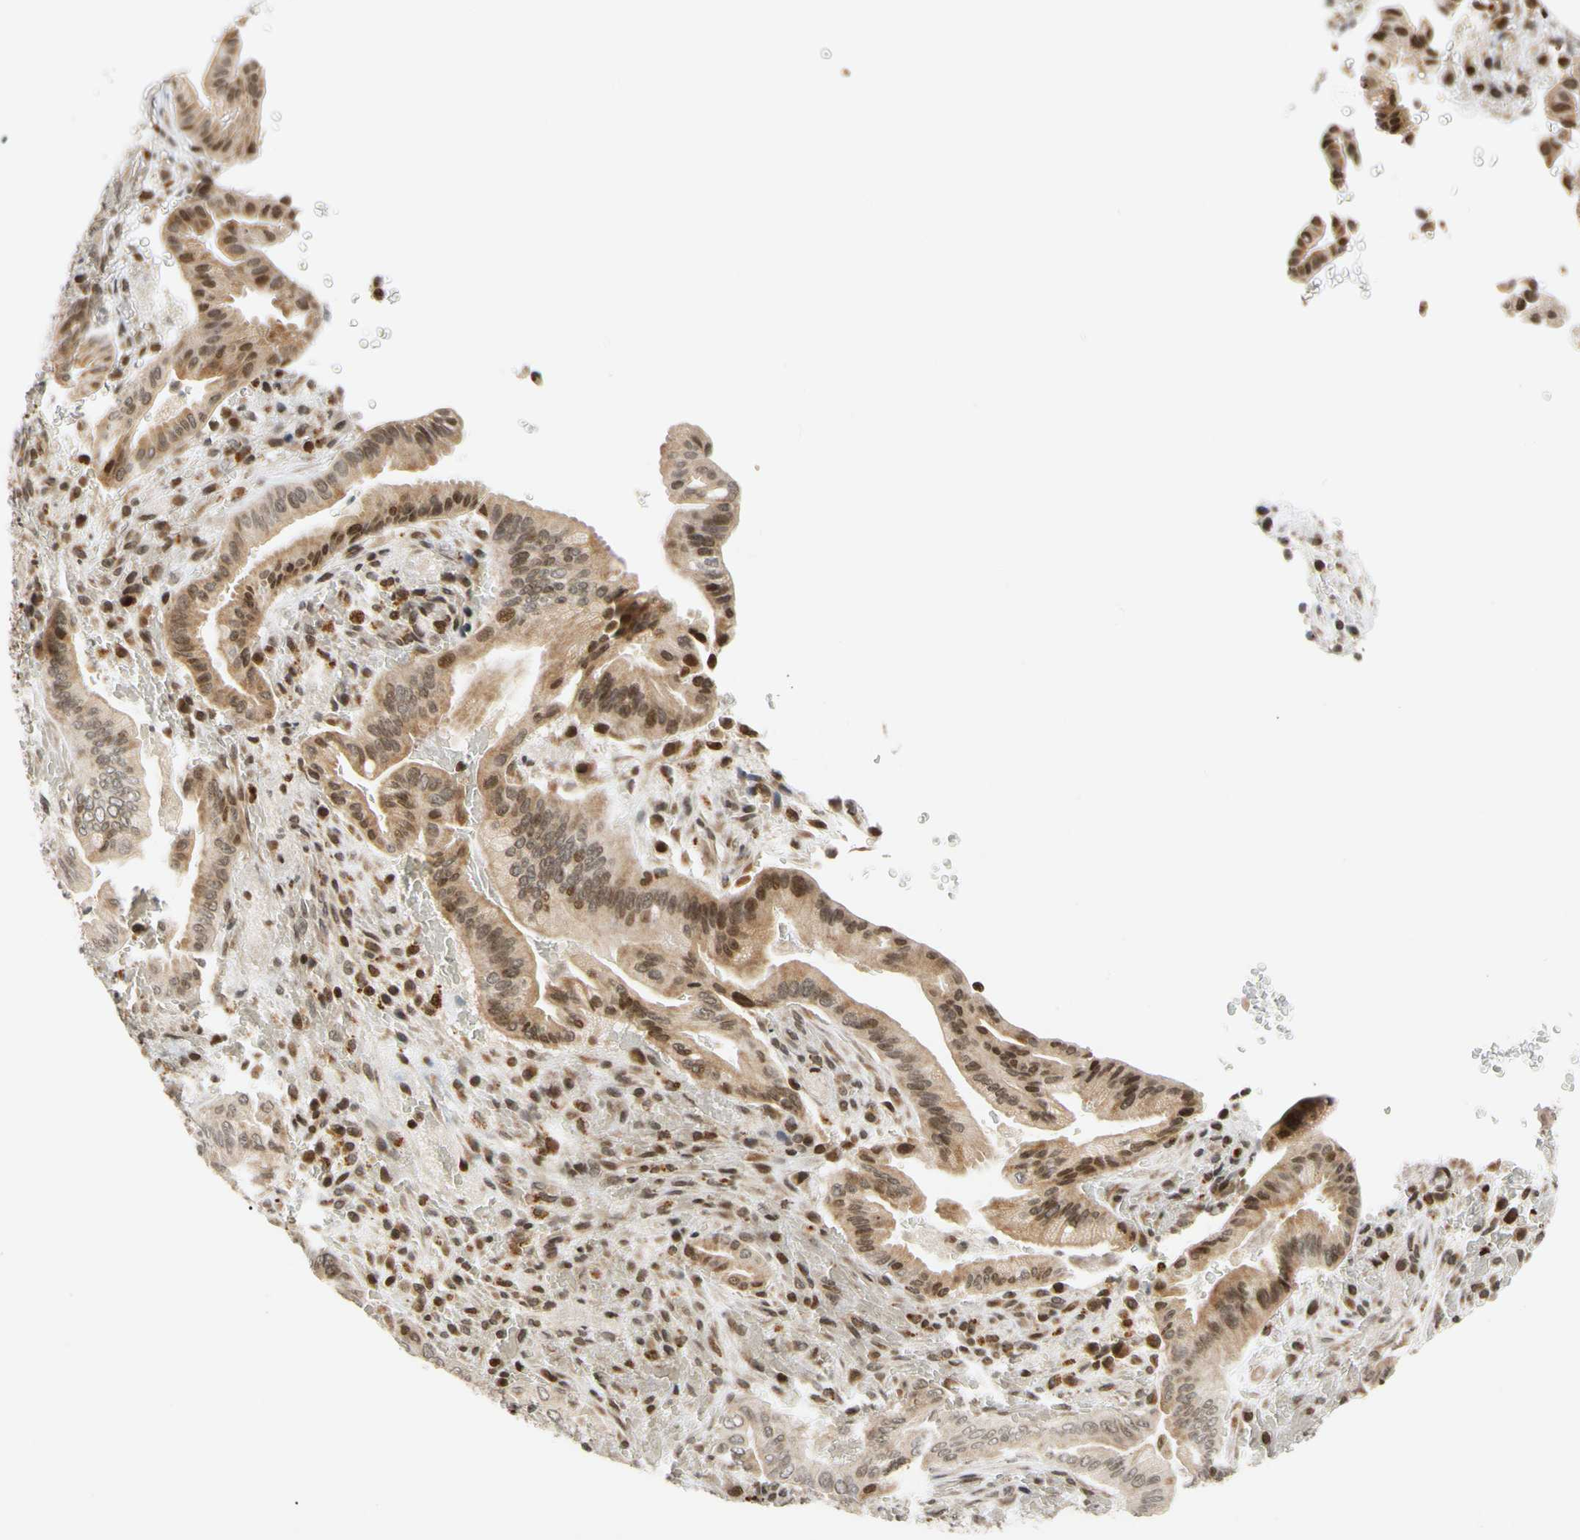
{"staining": {"intensity": "moderate", "quantity": ">75%", "location": "cytoplasmic/membranous,nuclear"}, "tissue": "liver cancer", "cell_type": "Tumor cells", "image_type": "cancer", "snomed": [{"axis": "morphology", "description": "Cholangiocarcinoma"}, {"axis": "topography", "description": "Liver"}], "caption": "Immunohistochemistry staining of liver cancer (cholangiocarcinoma), which exhibits medium levels of moderate cytoplasmic/membranous and nuclear positivity in approximately >75% of tumor cells indicating moderate cytoplasmic/membranous and nuclear protein staining. The staining was performed using DAB (brown) for protein detection and nuclei were counterstained in hematoxylin (blue).", "gene": "CDK7", "patient": {"sex": "female", "age": 68}}